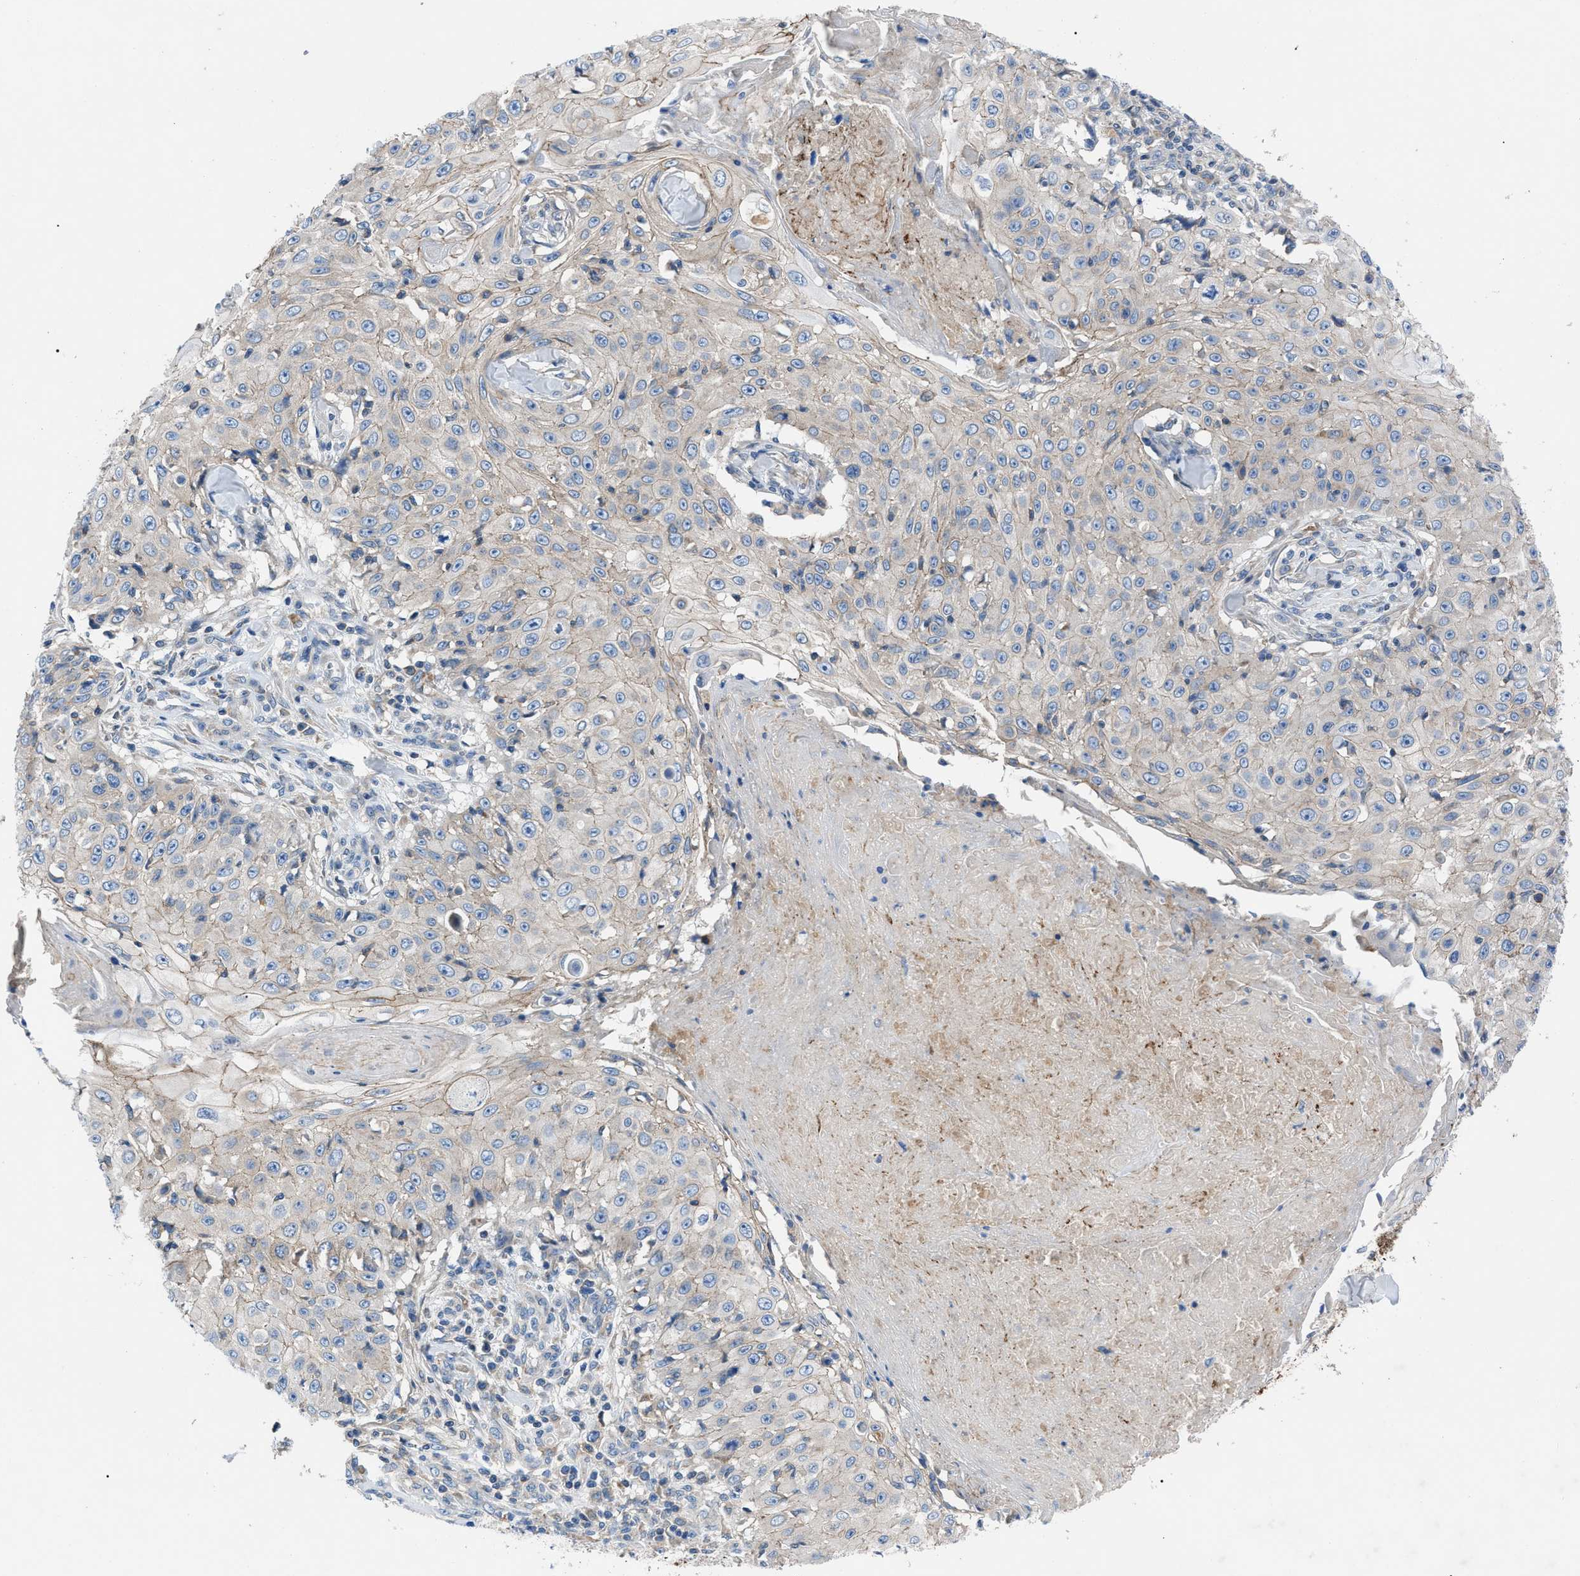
{"staining": {"intensity": "weak", "quantity": "<25%", "location": "cytoplasmic/membranous"}, "tissue": "skin cancer", "cell_type": "Tumor cells", "image_type": "cancer", "snomed": [{"axis": "morphology", "description": "Squamous cell carcinoma, NOS"}, {"axis": "topography", "description": "Skin"}], "caption": "This is an immunohistochemistry image of human skin cancer (squamous cell carcinoma). There is no positivity in tumor cells.", "gene": "ZDHHC24", "patient": {"sex": "male", "age": 86}}